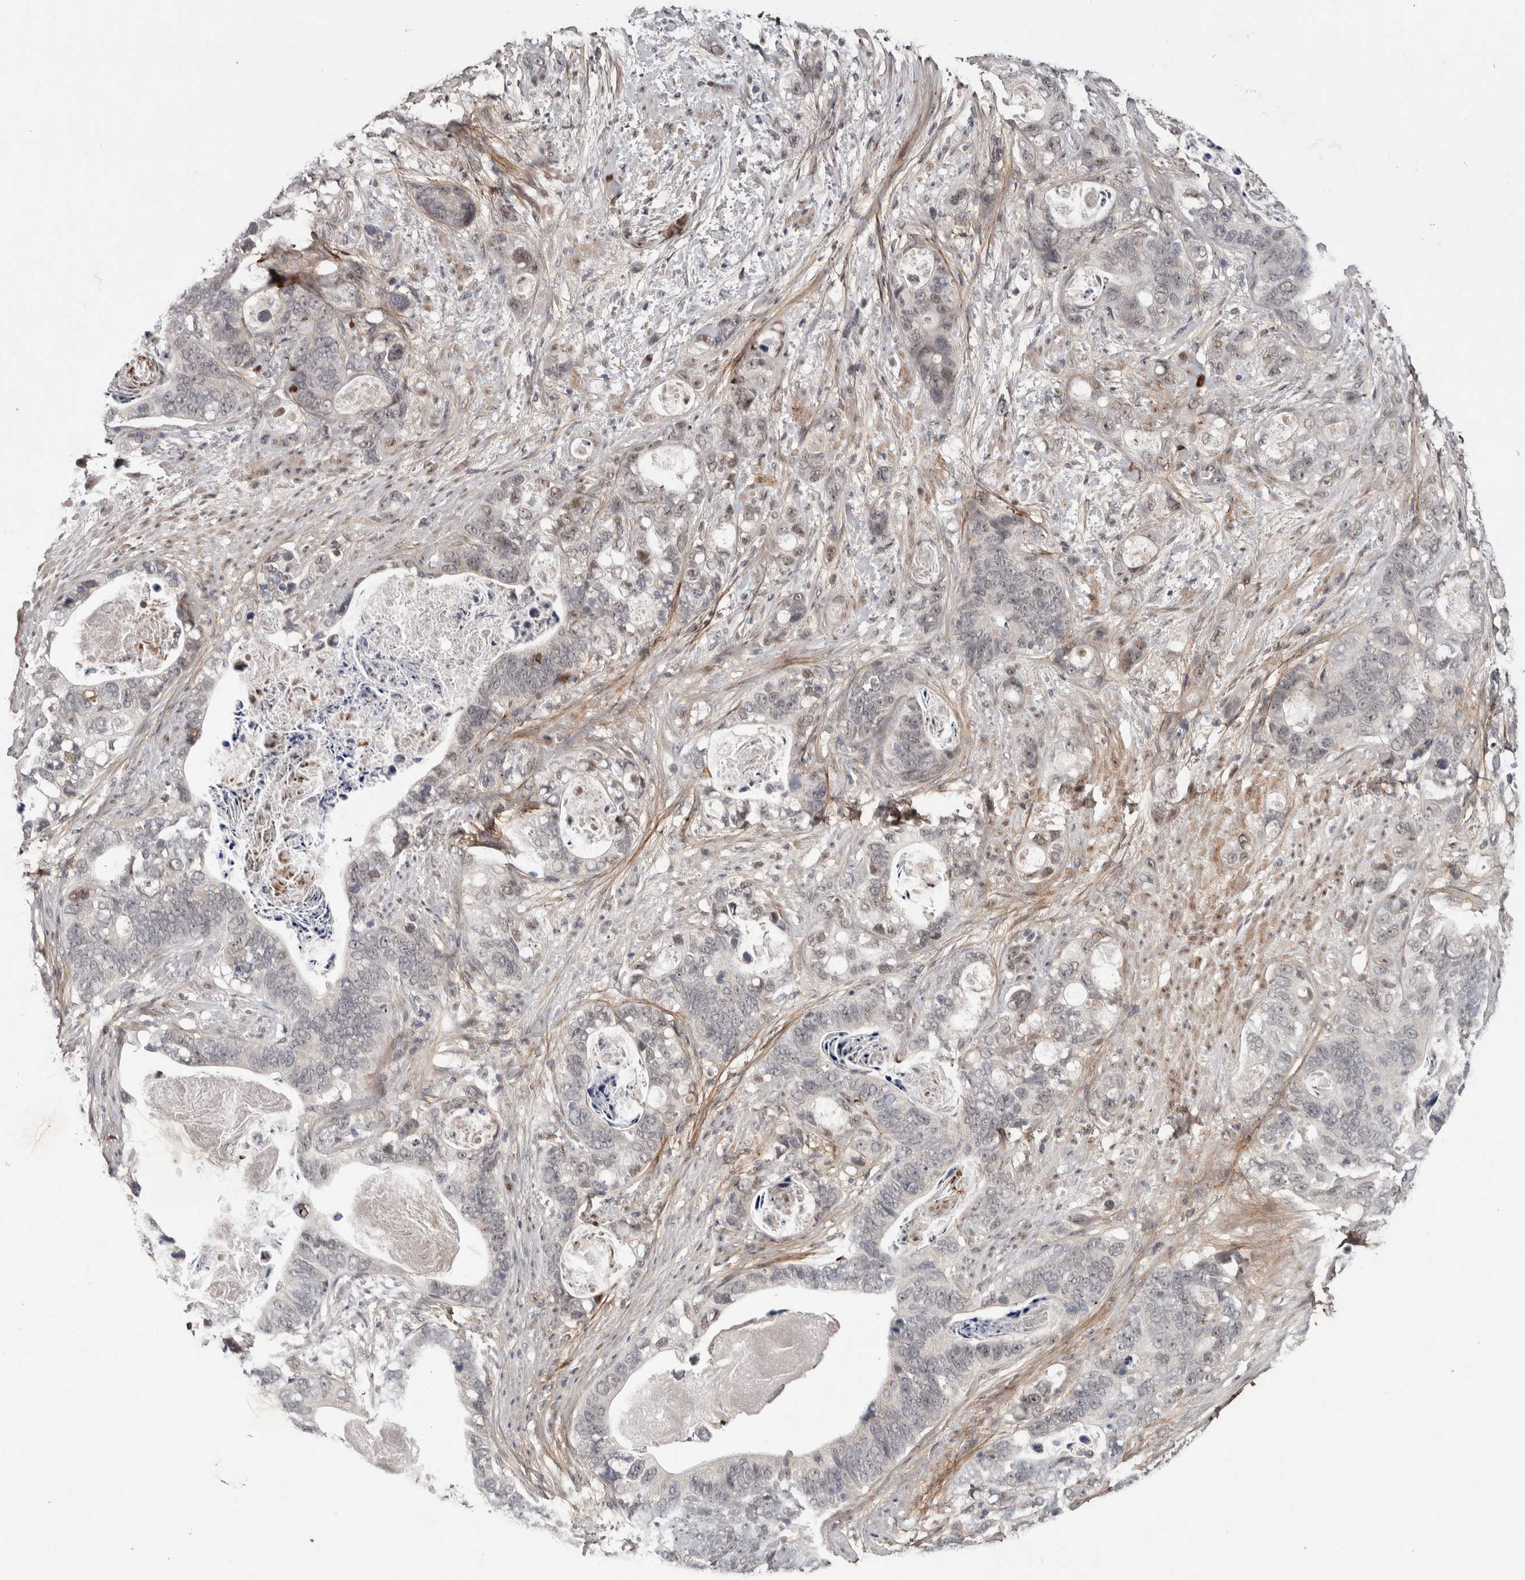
{"staining": {"intensity": "weak", "quantity": "25%-75%", "location": "nuclear"}, "tissue": "stomach cancer", "cell_type": "Tumor cells", "image_type": "cancer", "snomed": [{"axis": "morphology", "description": "Normal tissue, NOS"}, {"axis": "morphology", "description": "Adenocarcinoma, NOS"}, {"axis": "topography", "description": "Stomach"}], "caption": "This image displays immunohistochemistry (IHC) staining of human stomach cancer, with low weak nuclear expression in approximately 25%-75% of tumor cells.", "gene": "ASPN", "patient": {"sex": "female", "age": 89}}